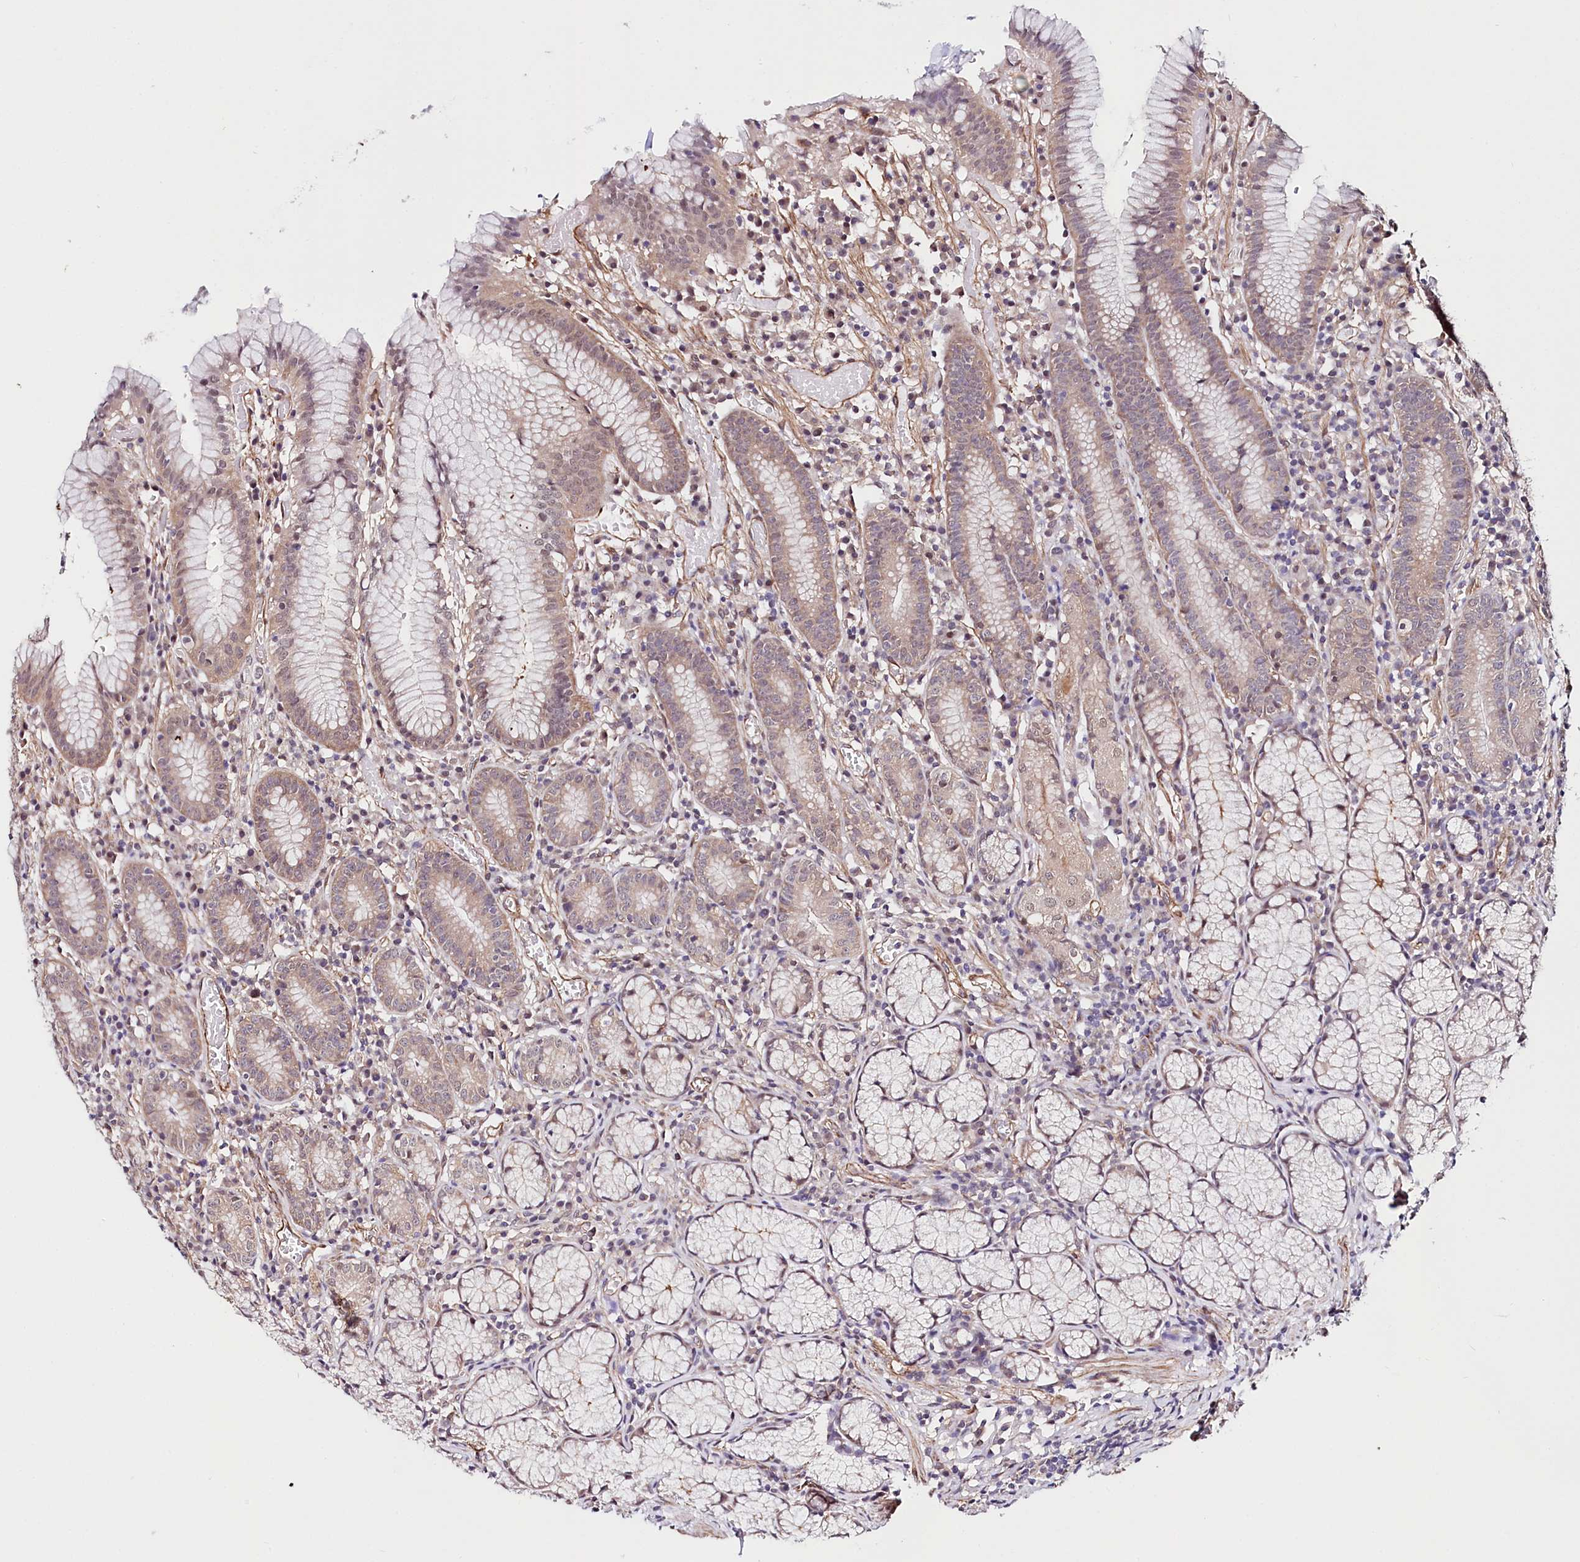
{"staining": {"intensity": "weak", "quantity": "25%-75%", "location": "cytoplasmic/membranous"}, "tissue": "stomach", "cell_type": "Glandular cells", "image_type": "normal", "snomed": [{"axis": "morphology", "description": "Normal tissue, NOS"}, {"axis": "topography", "description": "Stomach"}], "caption": "IHC image of normal stomach: human stomach stained using immunohistochemistry reveals low levels of weak protein expression localized specifically in the cytoplasmic/membranous of glandular cells, appearing as a cytoplasmic/membranous brown color.", "gene": "PPP2R5B", "patient": {"sex": "male", "age": 55}}